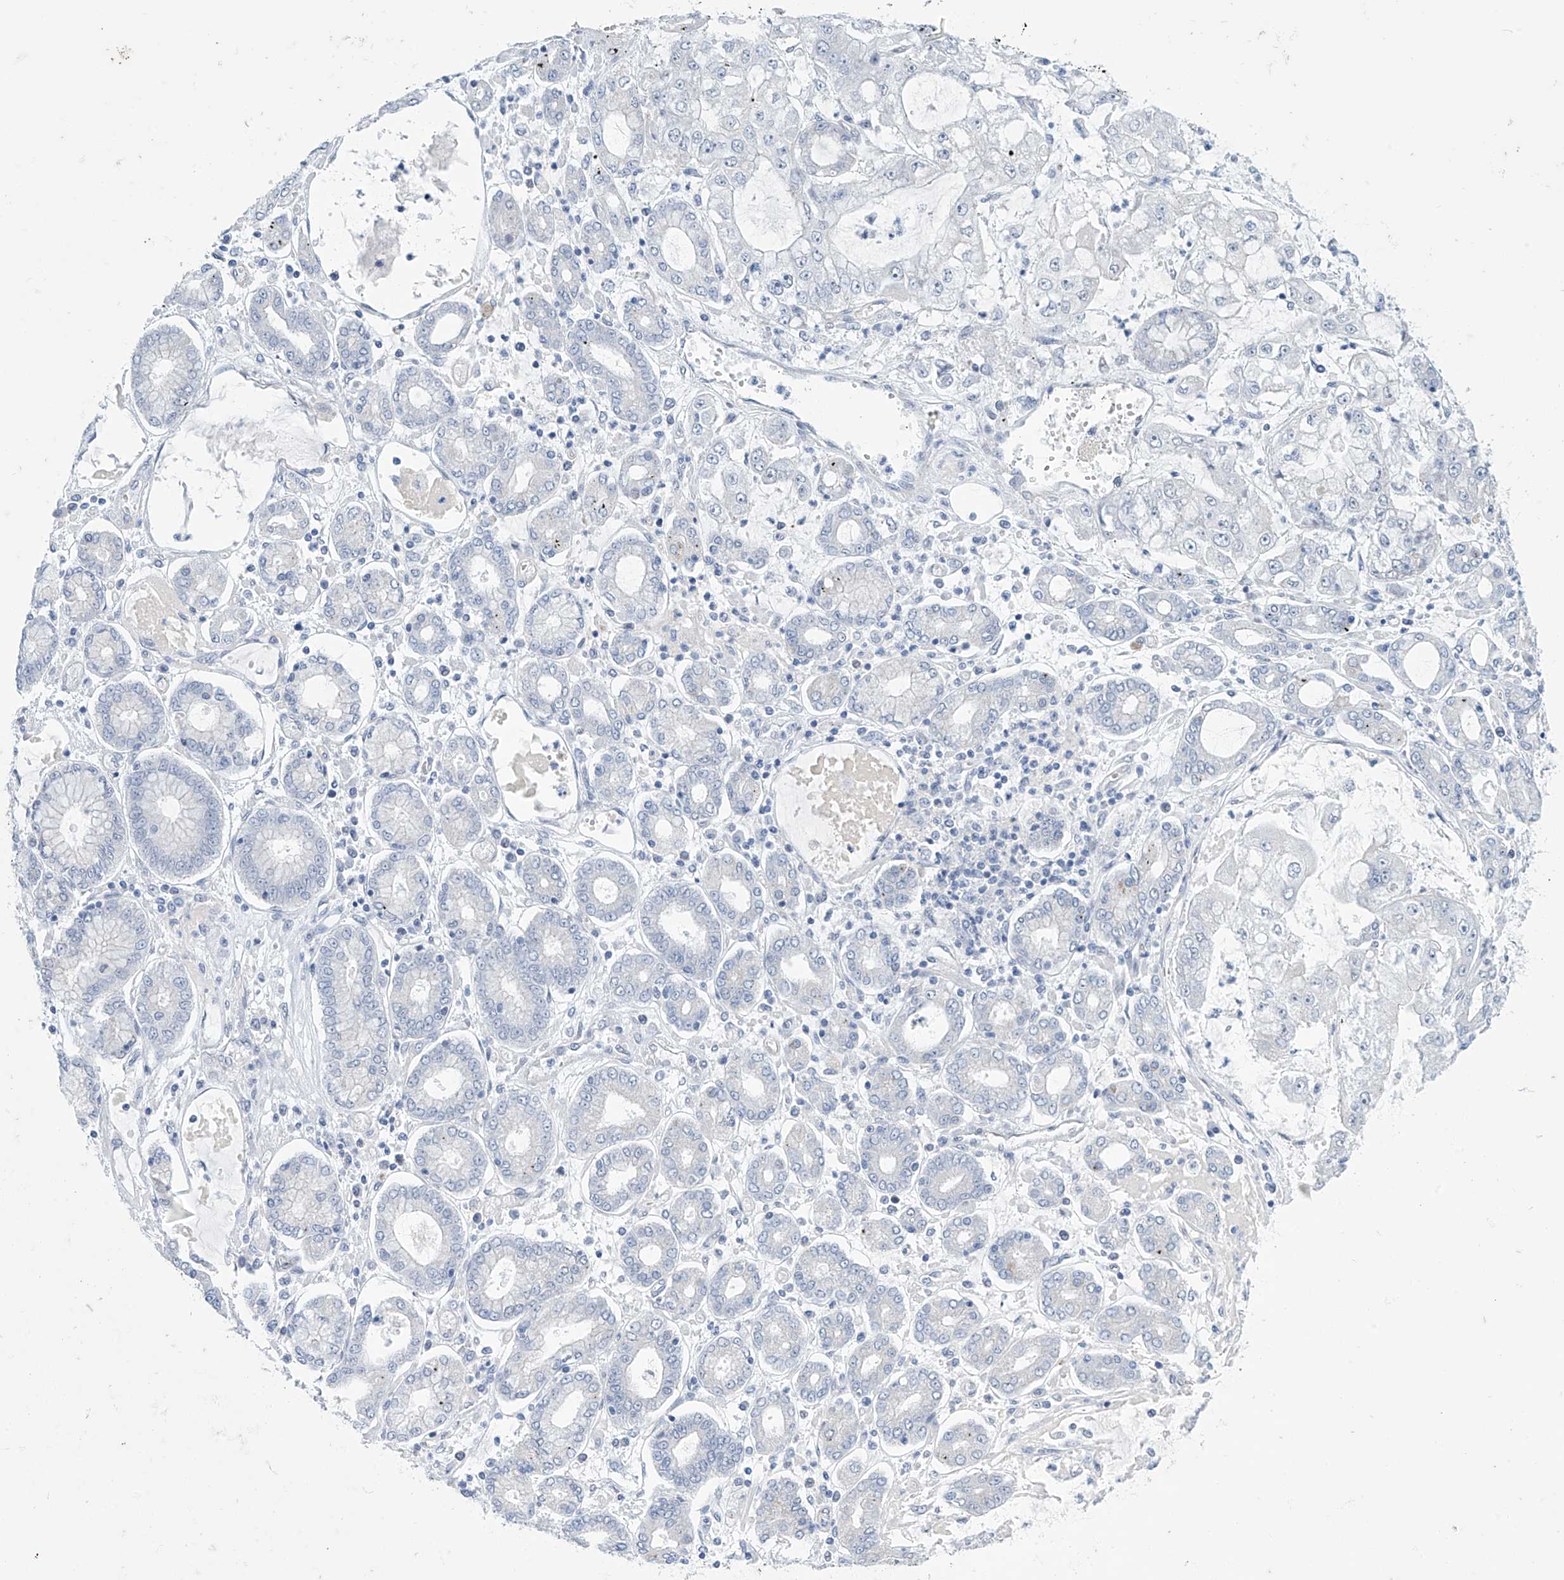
{"staining": {"intensity": "negative", "quantity": "none", "location": "none"}, "tissue": "stomach cancer", "cell_type": "Tumor cells", "image_type": "cancer", "snomed": [{"axis": "morphology", "description": "Adenocarcinoma, NOS"}, {"axis": "topography", "description": "Stomach"}], "caption": "Protein analysis of stomach cancer (adenocarcinoma) shows no significant expression in tumor cells.", "gene": "SLC35A5", "patient": {"sex": "male", "age": 76}}